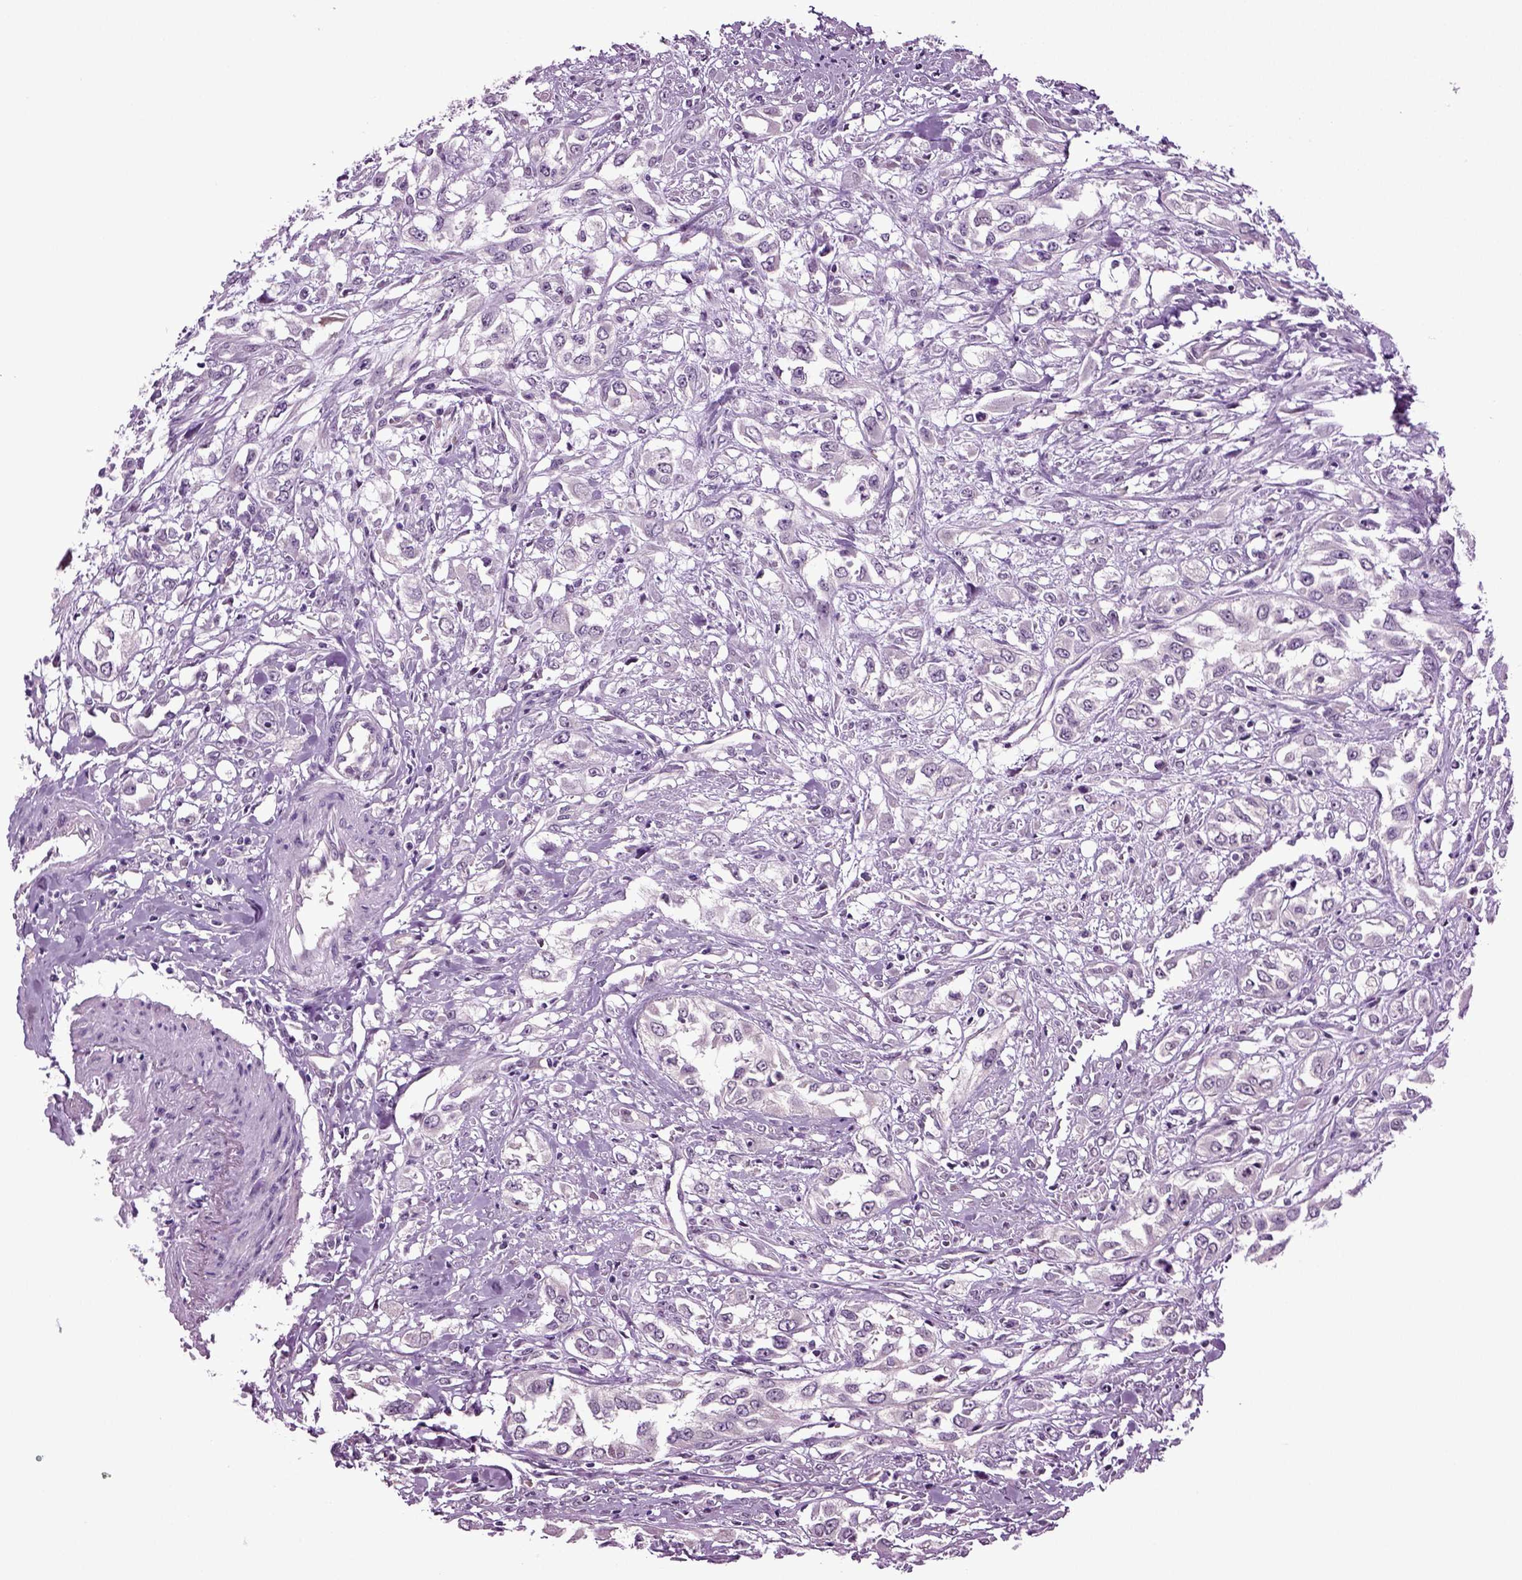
{"staining": {"intensity": "negative", "quantity": "none", "location": "none"}, "tissue": "urothelial cancer", "cell_type": "Tumor cells", "image_type": "cancer", "snomed": [{"axis": "morphology", "description": "Urothelial carcinoma, High grade"}, {"axis": "topography", "description": "Urinary bladder"}], "caption": "Protein analysis of urothelial cancer reveals no significant staining in tumor cells. (DAB (3,3'-diaminobenzidine) IHC visualized using brightfield microscopy, high magnification).", "gene": "PLCH2", "patient": {"sex": "male", "age": 67}}